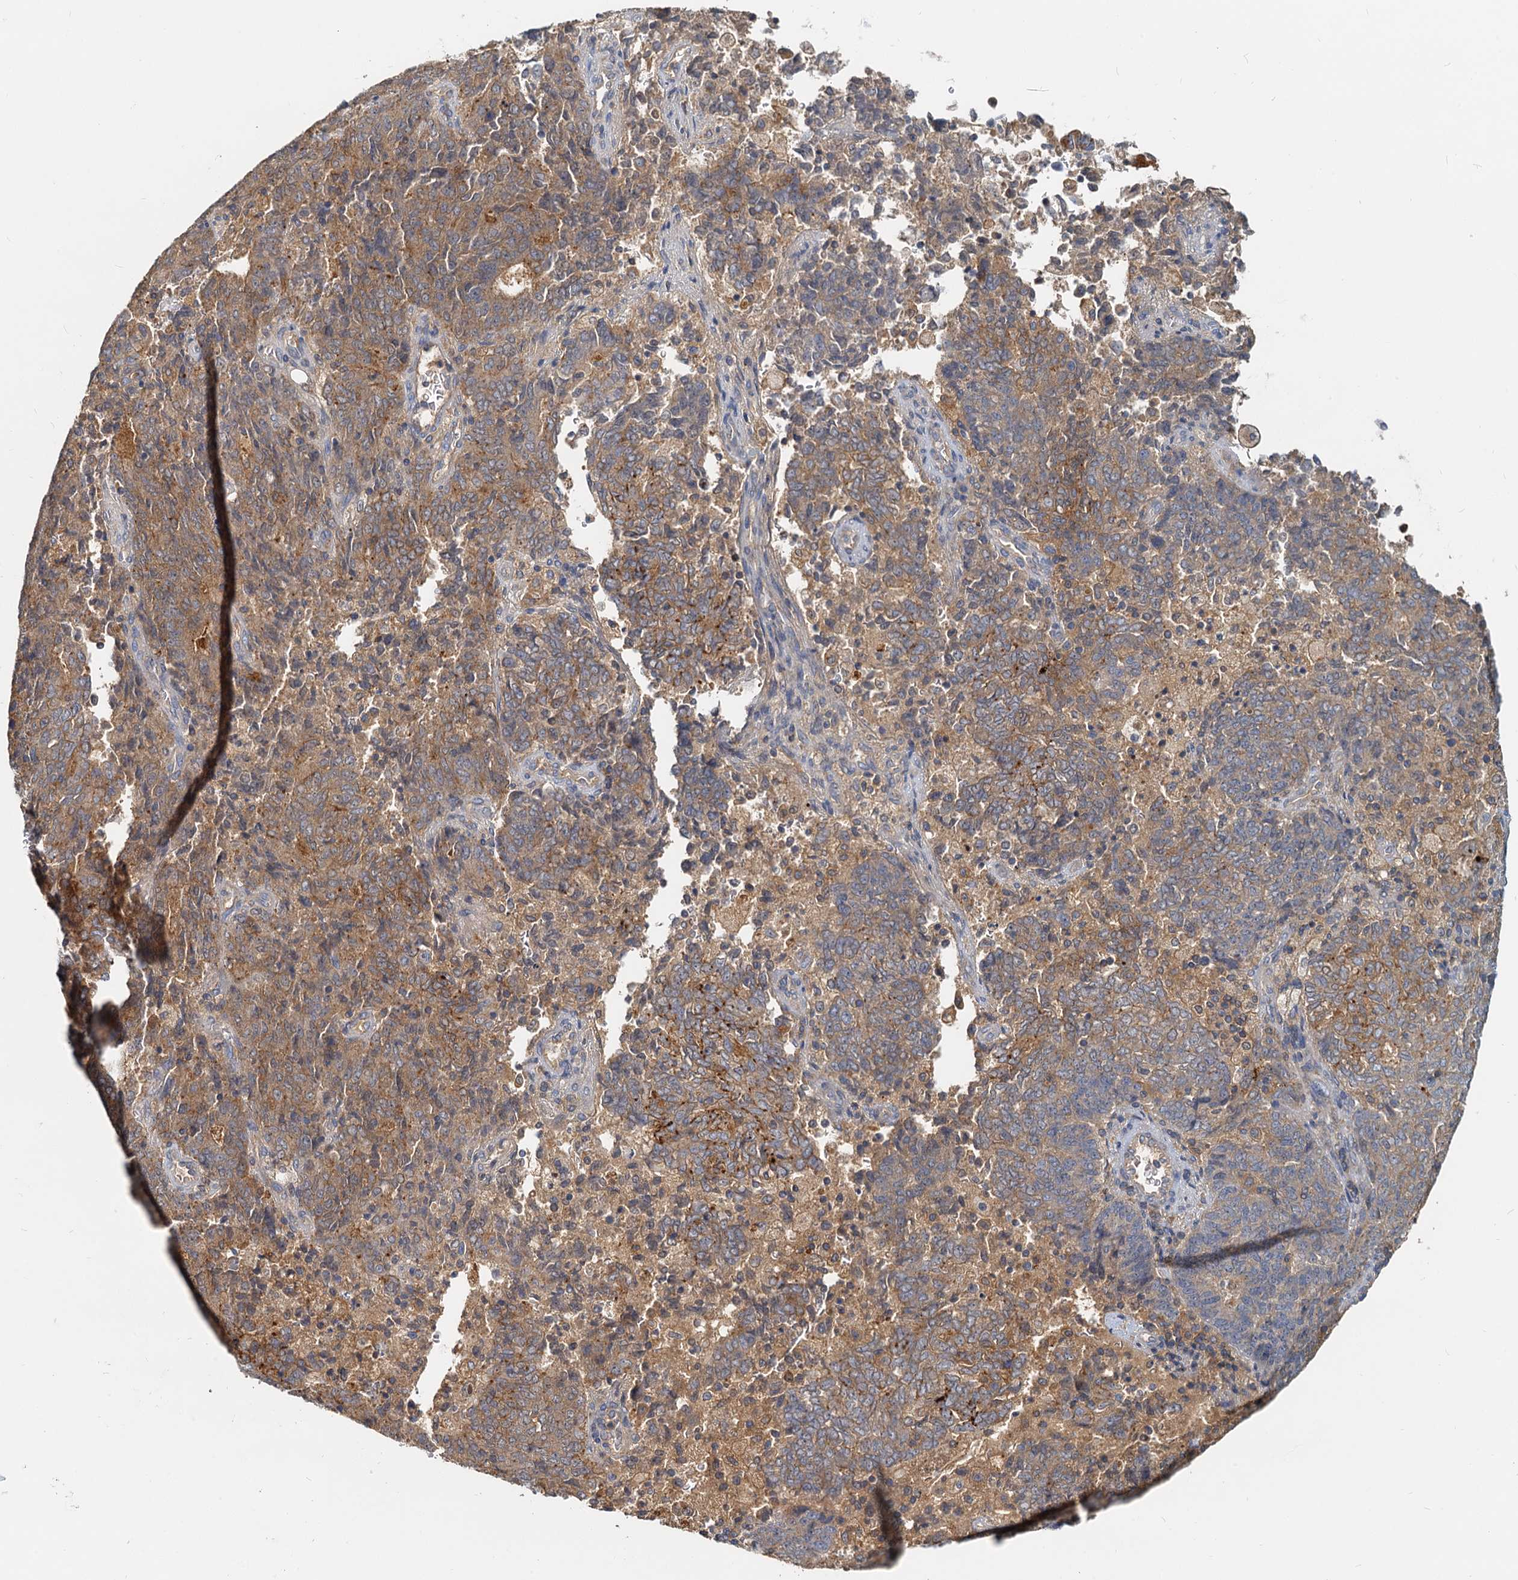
{"staining": {"intensity": "moderate", "quantity": ">75%", "location": "cytoplasmic/membranous"}, "tissue": "endometrial cancer", "cell_type": "Tumor cells", "image_type": "cancer", "snomed": [{"axis": "morphology", "description": "Adenocarcinoma, NOS"}, {"axis": "topography", "description": "Endometrium"}], "caption": "This image shows endometrial adenocarcinoma stained with immunohistochemistry (IHC) to label a protein in brown. The cytoplasmic/membranous of tumor cells show moderate positivity for the protein. Nuclei are counter-stained blue.", "gene": "TOLLIP", "patient": {"sex": "female", "age": 80}}